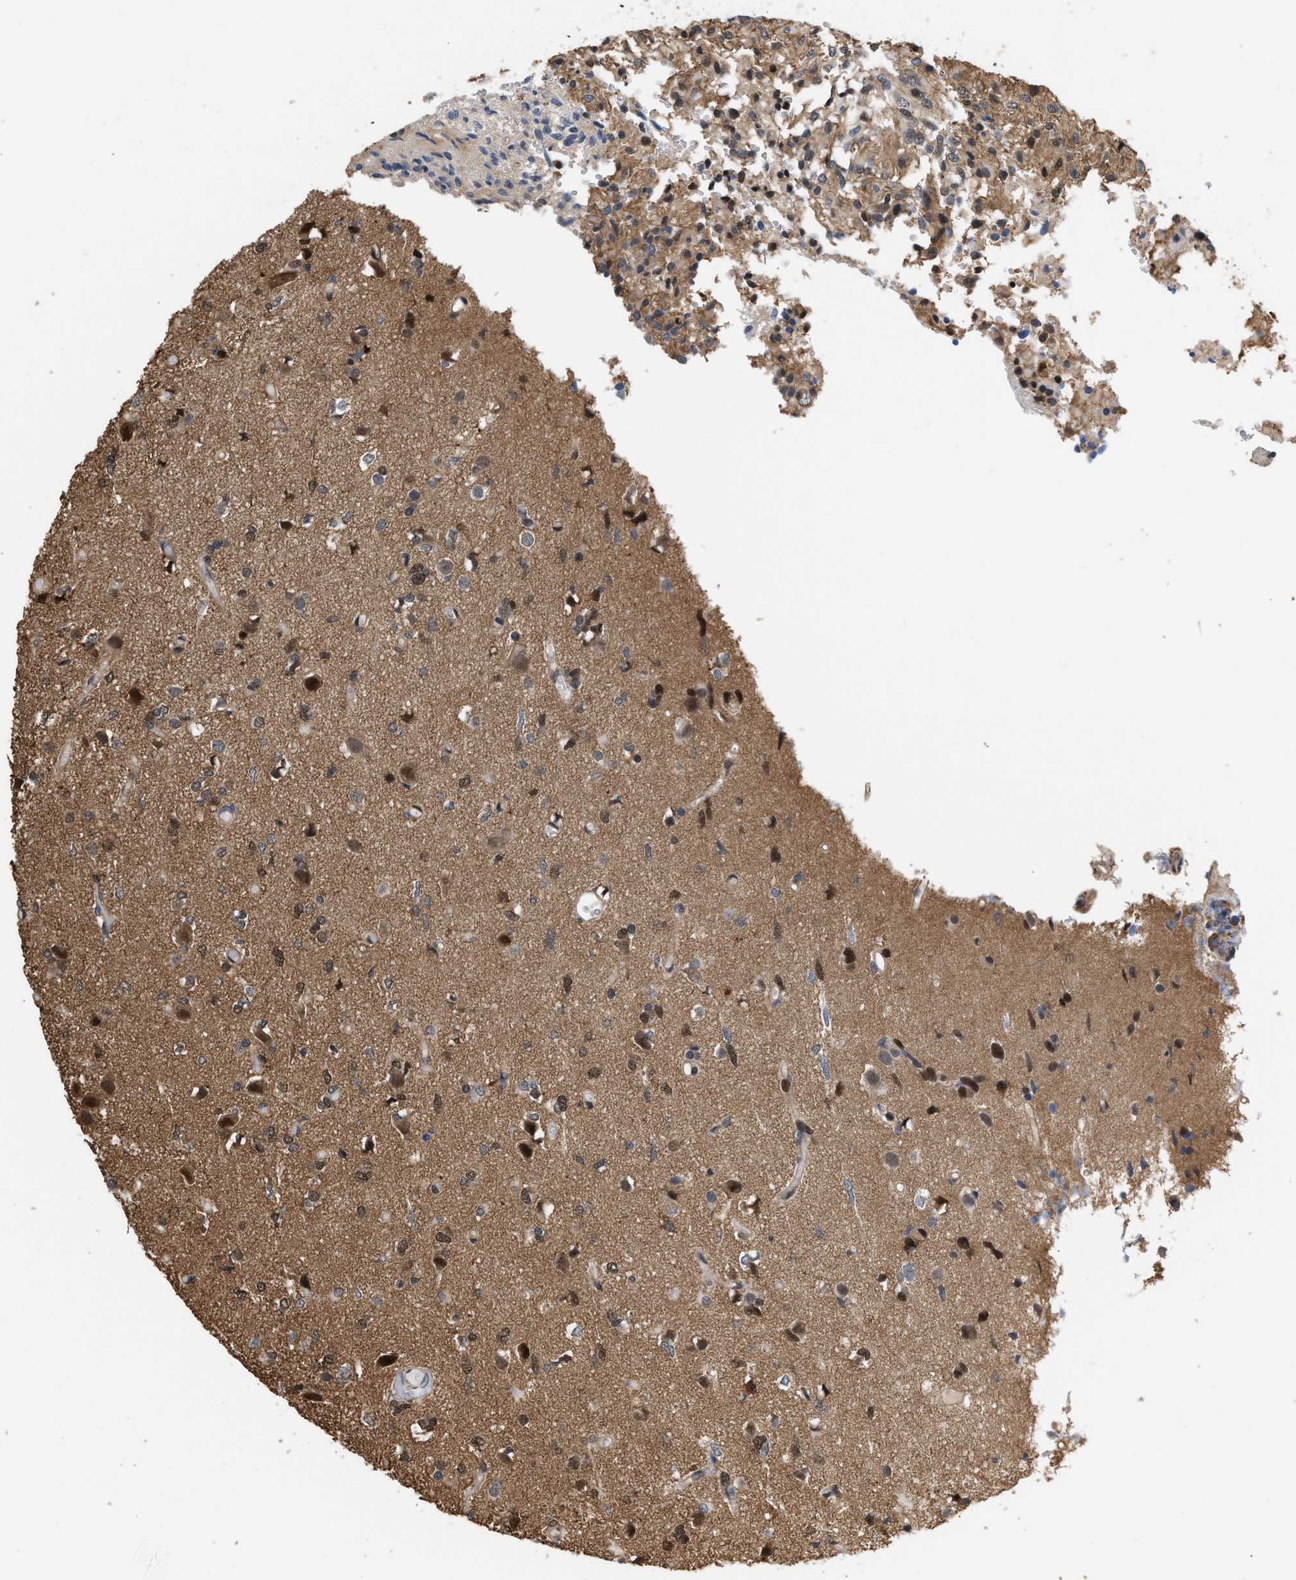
{"staining": {"intensity": "moderate", "quantity": "25%-75%", "location": "nuclear"}, "tissue": "glioma", "cell_type": "Tumor cells", "image_type": "cancer", "snomed": [{"axis": "morphology", "description": "Glioma, malignant, High grade"}, {"axis": "topography", "description": "Brain"}], "caption": "High-magnification brightfield microscopy of glioma stained with DAB (brown) and counterstained with hematoxylin (blue). tumor cells exhibit moderate nuclear staining is present in approximately25%-75% of cells.", "gene": "SCAI", "patient": {"sex": "female", "age": 59}}